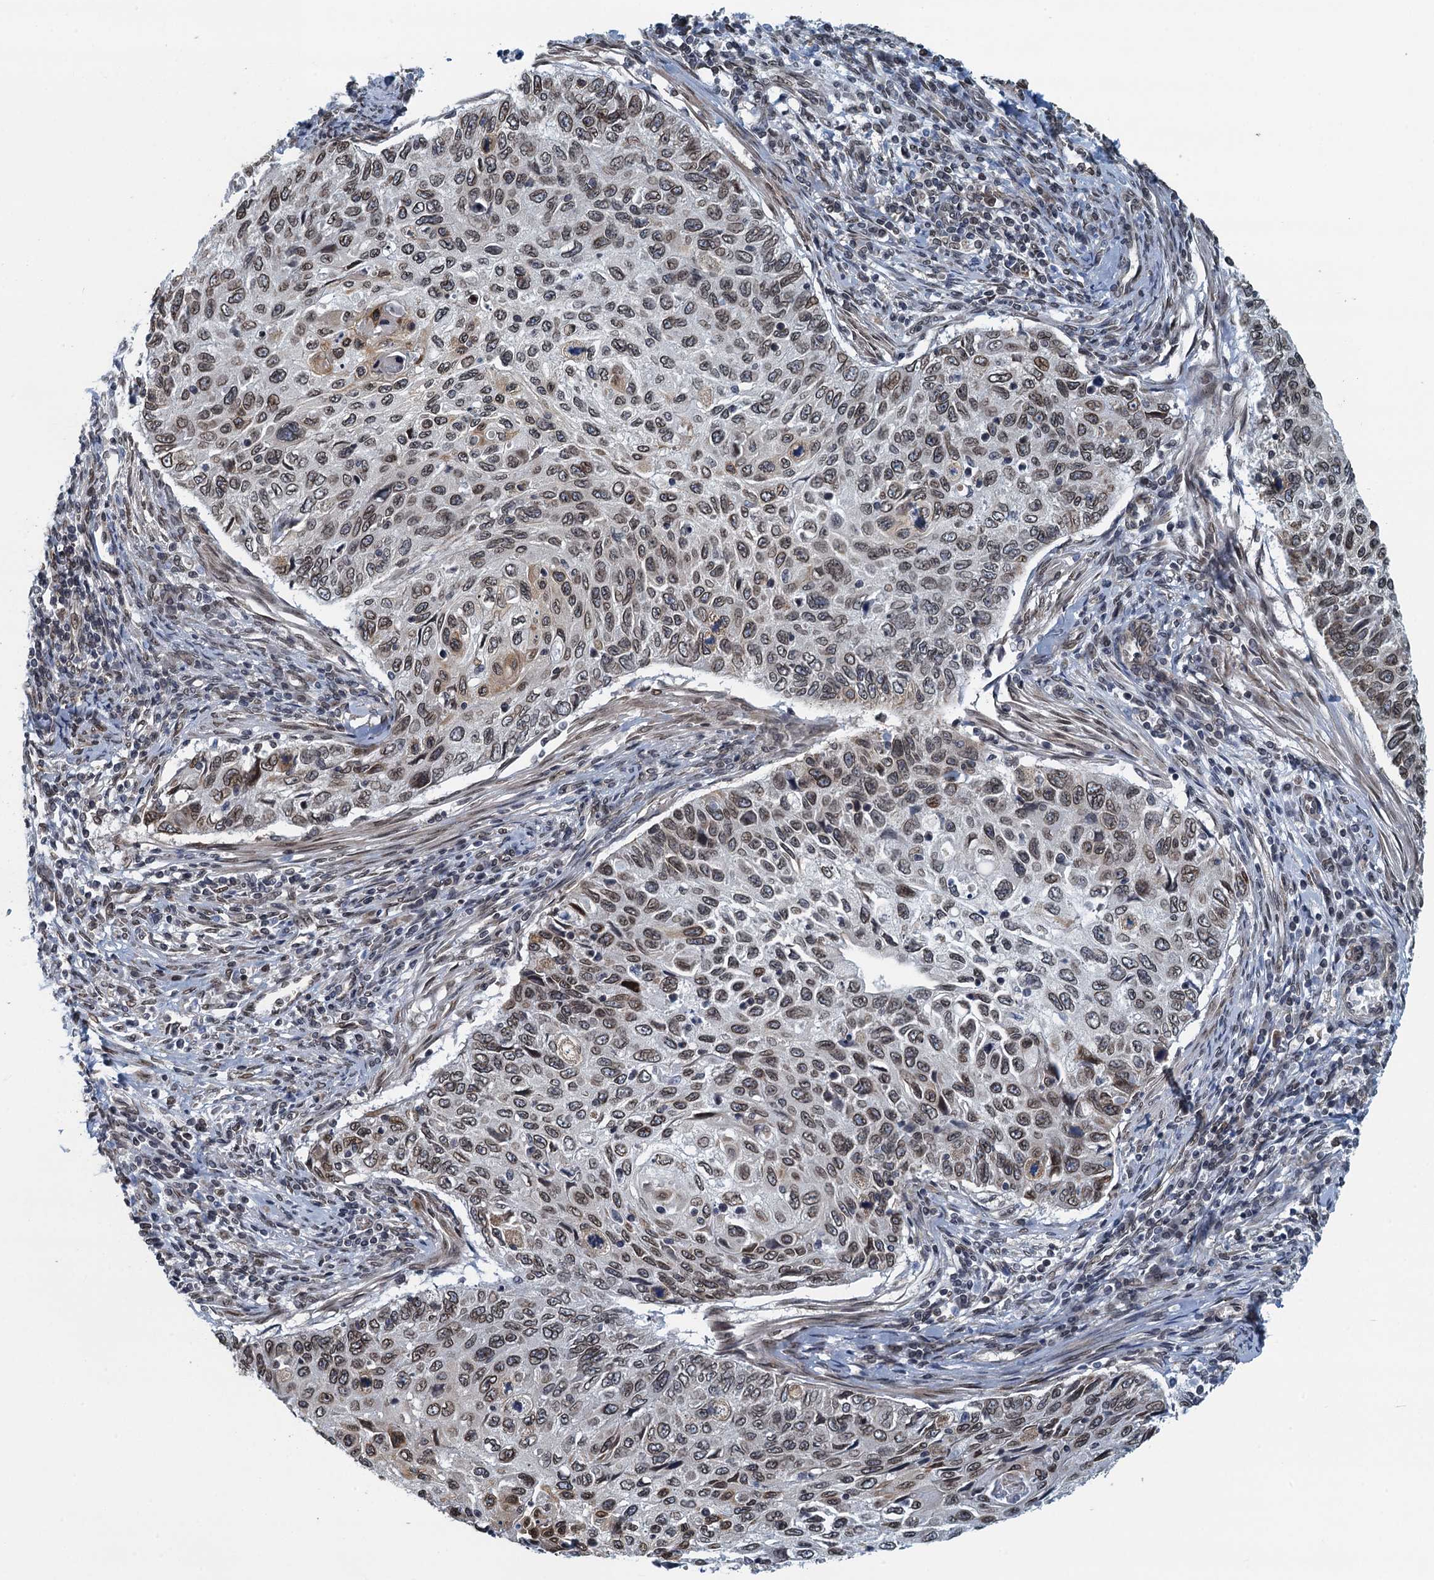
{"staining": {"intensity": "moderate", "quantity": ">75%", "location": "cytoplasmic/membranous,nuclear"}, "tissue": "cervical cancer", "cell_type": "Tumor cells", "image_type": "cancer", "snomed": [{"axis": "morphology", "description": "Squamous cell carcinoma, NOS"}, {"axis": "topography", "description": "Cervix"}], "caption": "Squamous cell carcinoma (cervical) was stained to show a protein in brown. There is medium levels of moderate cytoplasmic/membranous and nuclear staining in approximately >75% of tumor cells.", "gene": "CCDC34", "patient": {"sex": "female", "age": 70}}